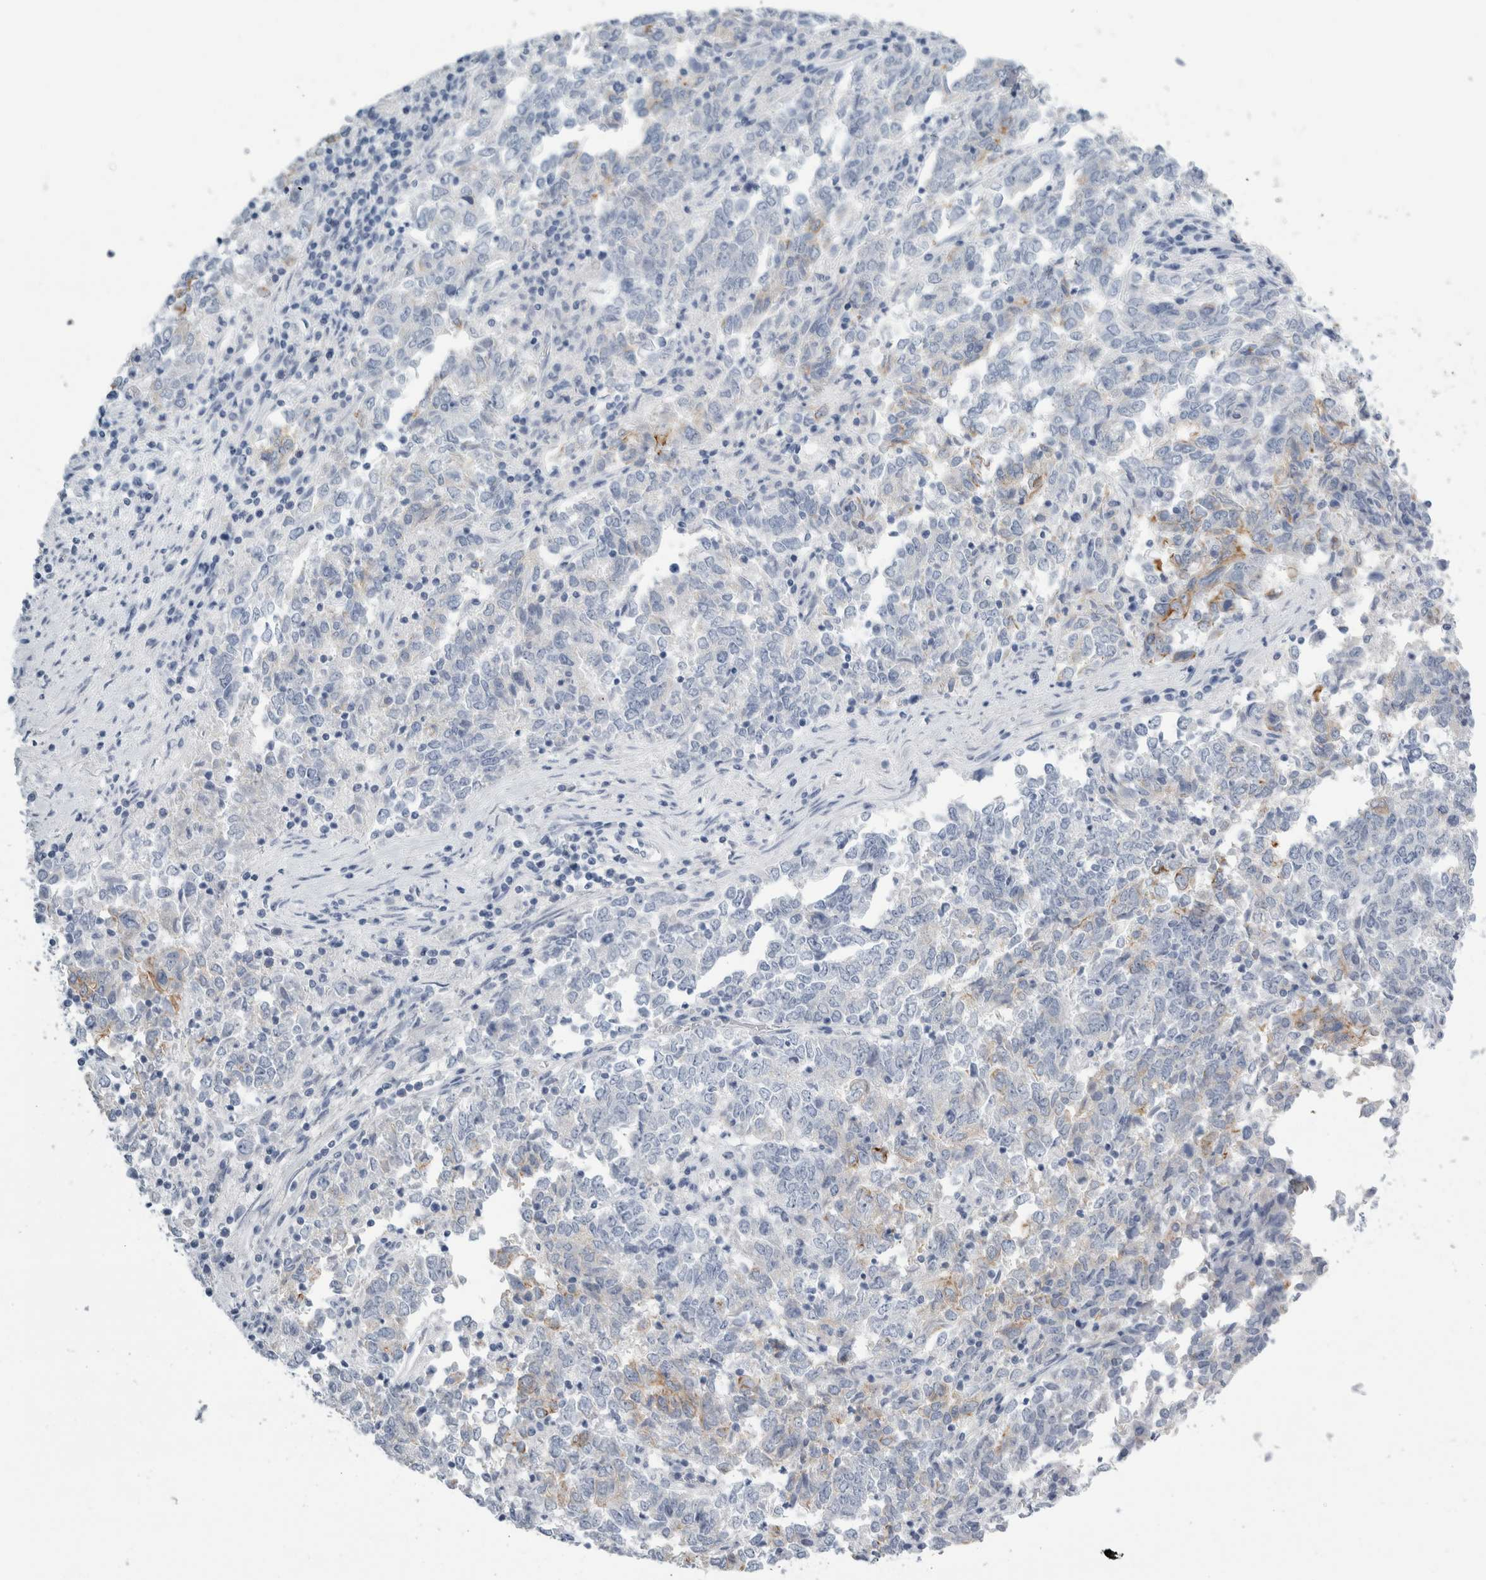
{"staining": {"intensity": "negative", "quantity": "none", "location": "none"}, "tissue": "endometrial cancer", "cell_type": "Tumor cells", "image_type": "cancer", "snomed": [{"axis": "morphology", "description": "Adenocarcinoma, NOS"}, {"axis": "topography", "description": "Endometrium"}], "caption": "Immunohistochemistry histopathology image of neoplastic tissue: human endometrial cancer stained with DAB demonstrates no significant protein expression in tumor cells.", "gene": "RPH3AL", "patient": {"sex": "female", "age": 80}}